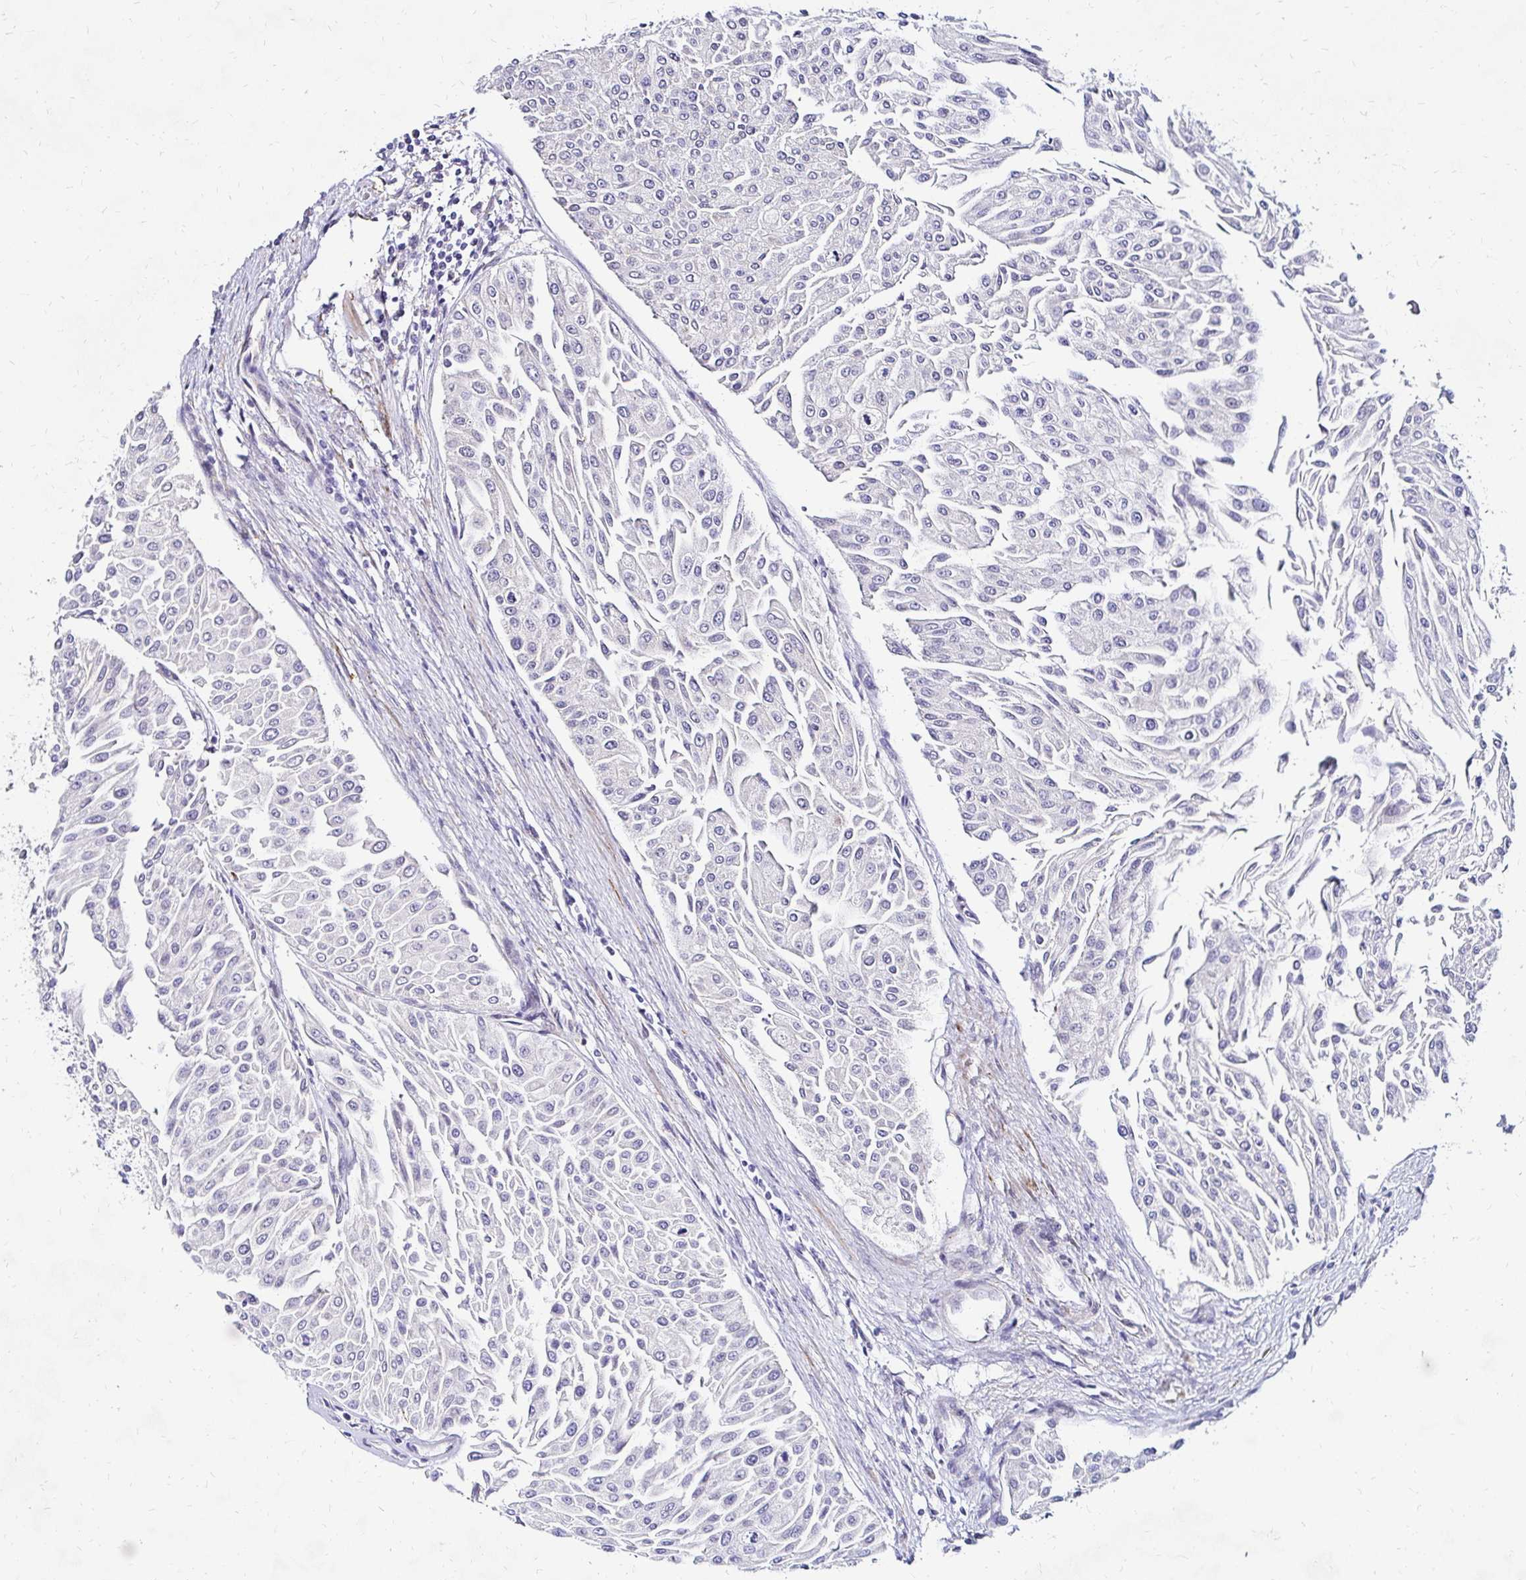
{"staining": {"intensity": "negative", "quantity": "none", "location": "none"}, "tissue": "urothelial cancer", "cell_type": "Tumor cells", "image_type": "cancer", "snomed": [{"axis": "morphology", "description": "Urothelial carcinoma, NOS"}, {"axis": "topography", "description": "Urinary bladder"}], "caption": "DAB (3,3'-diaminobenzidine) immunohistochemical staining of urothelial cancer demonstrates no significant expression in tumor cells.", "gene": "IDUA", "patient": {"sex": "male", "age": 67}}